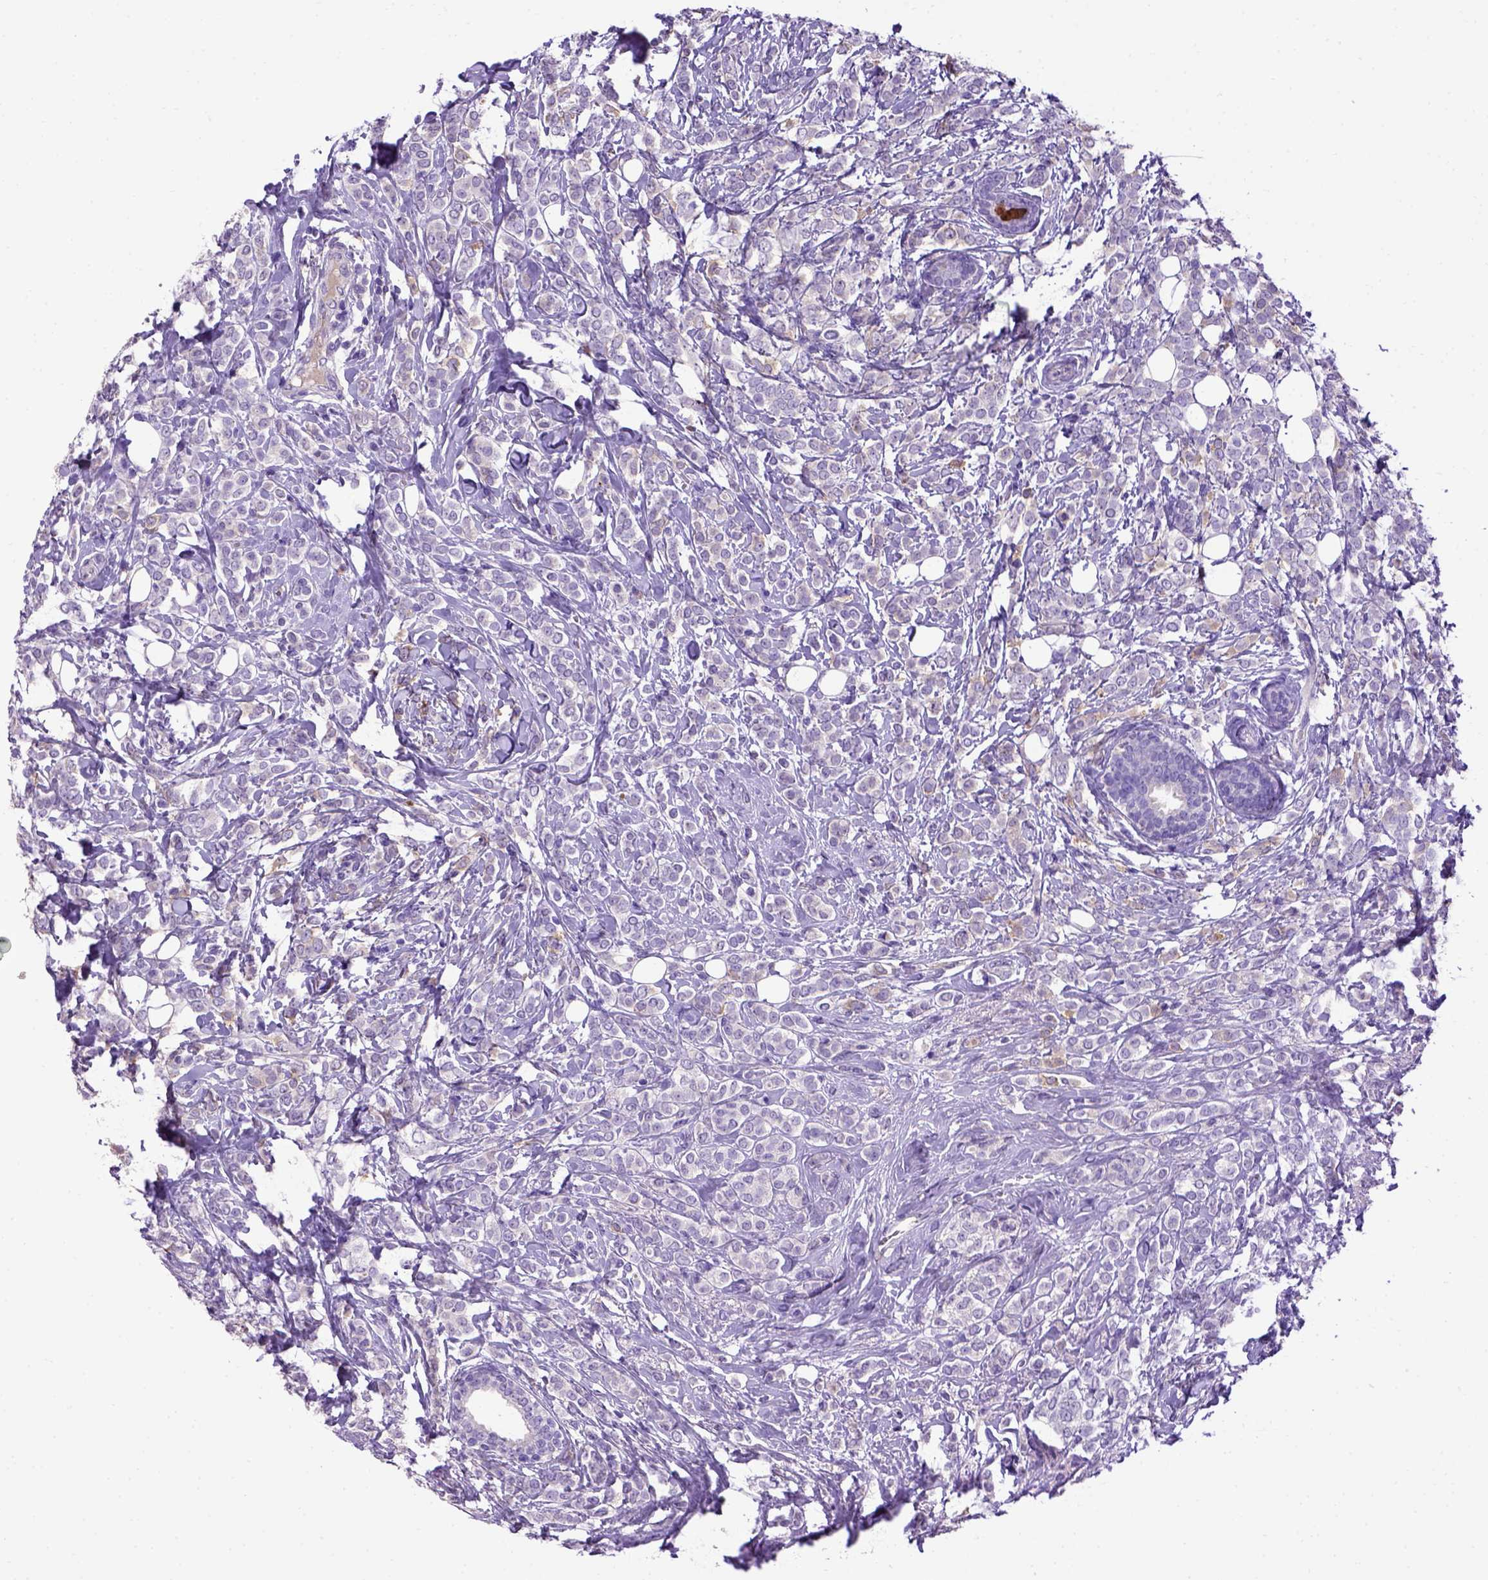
{"staining": {"intensity": "weak", "quantity": "<25%", "location": "cytoplasmic/membranous"}, "tissue": "breast cancer", "cell_type": "Tumor cells", "image_type": "cancer", "snomed": [{"axis": "morphology", "description": "Lobular carcinoma"}, {"axis": "topography", "description": "Breast"}], "caption": "DAB immunohistochemical staining of human breast cancer (lobular carcinoma) displays no significant positivity in tumor cells. Nuclei are stained in blue.", "gene": "ADAM12", "patient": {"sex": "female", "age": 49}}